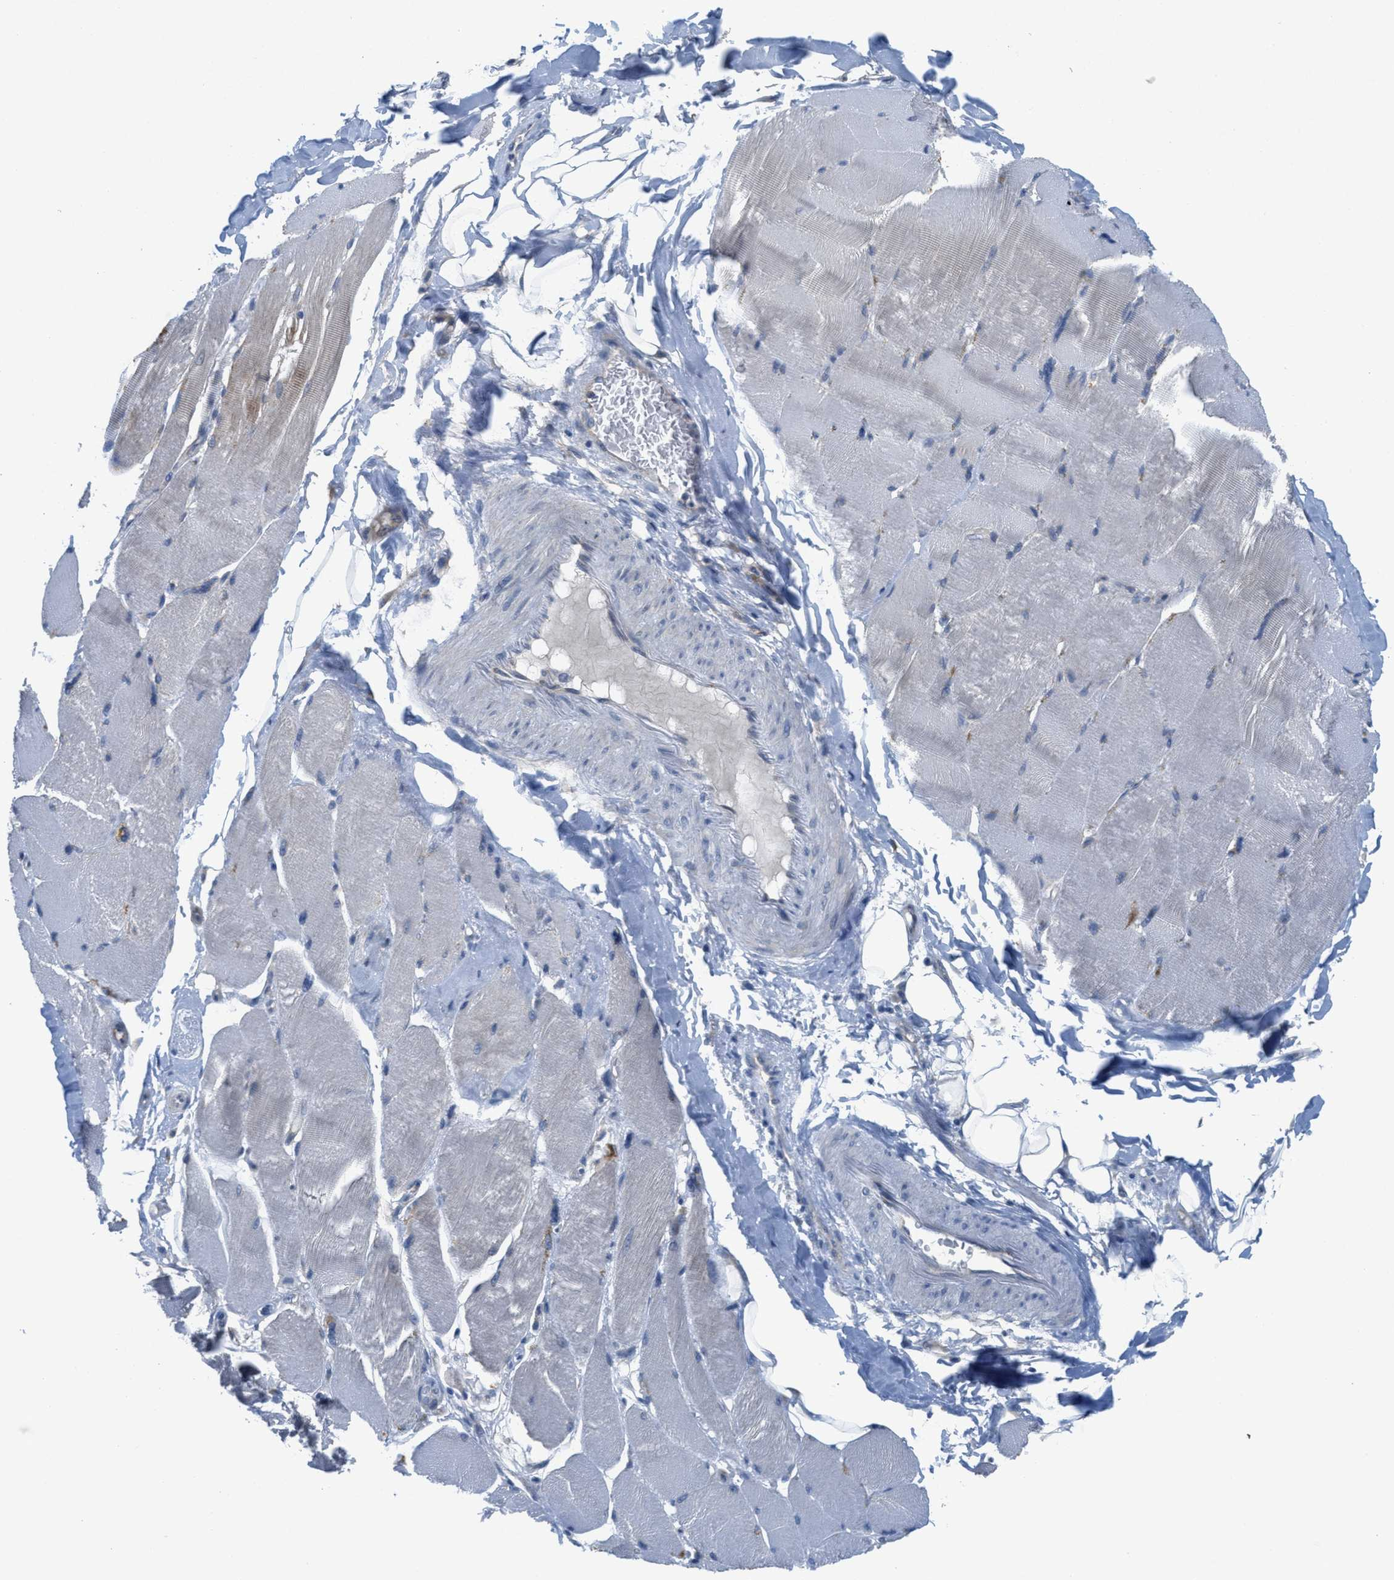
{"staining": {"intensity": "weak", "quantity": "<25%", "location": "cytoplasmic/membranous"}, "tissue": "skeletal muscle", "cell_type": "Myocytes", "image_type": "normal", "snomed": [{"axis": "morphology", "description": "Normal tissue, NOS"}, {"axis": "topography", "description": "Skin"}, {"axis": "topography", "description": "Skeletal muscle"}], "caption": "IHC micrograph of benign human skeletal muscle stained for a protein (brown), which reveals no expression in myocytes.", "gene": "ZFYVE9", "patient": {"sex": "male", "age": 83}}